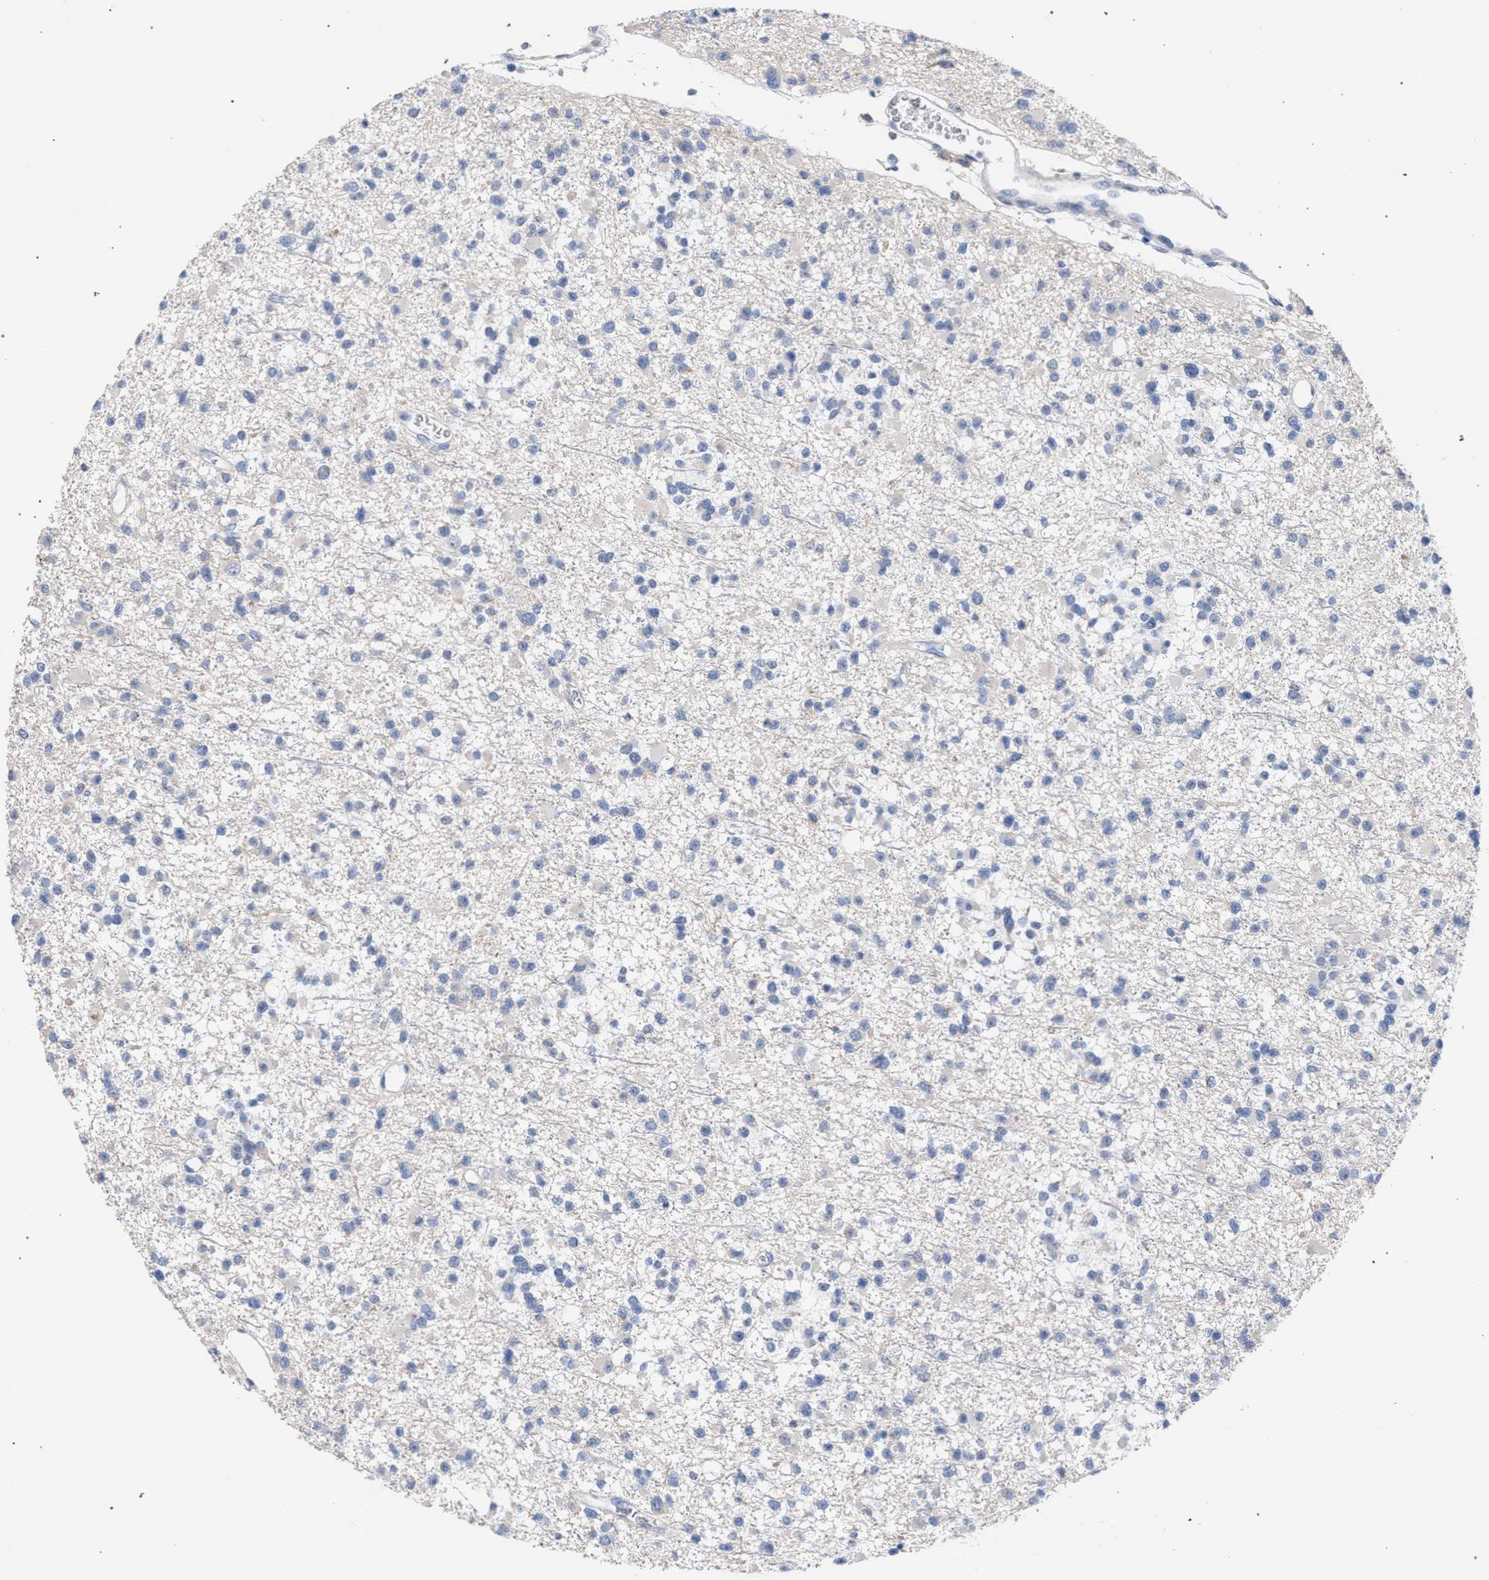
{"staining": {"intensity": "negative", "quantity": "none", "location": "none"}, "tissue": "glioma", "cell_type": "Tumor cells", "image_type": "cancer", "snomed": [{"axis": "morphology", "description": "Glioma, malignant, Low grade"}, {"axis": "topography", "description": "Brain"}], "caption": "High magnification brightfield microscopy of malignant glioma (low-grade) stained with DAB (3,3'-diaminobenzidine) (brown) and counterstained with hematoxylin (blue): tumor cells show no significant positivity. (Stains: DAB IHC with hematoxylin counter stain, Microscopy: brightfield microscopy at high magnification).", "gene": "RNF135", "patient": {"sex": "female", "age": 22}}